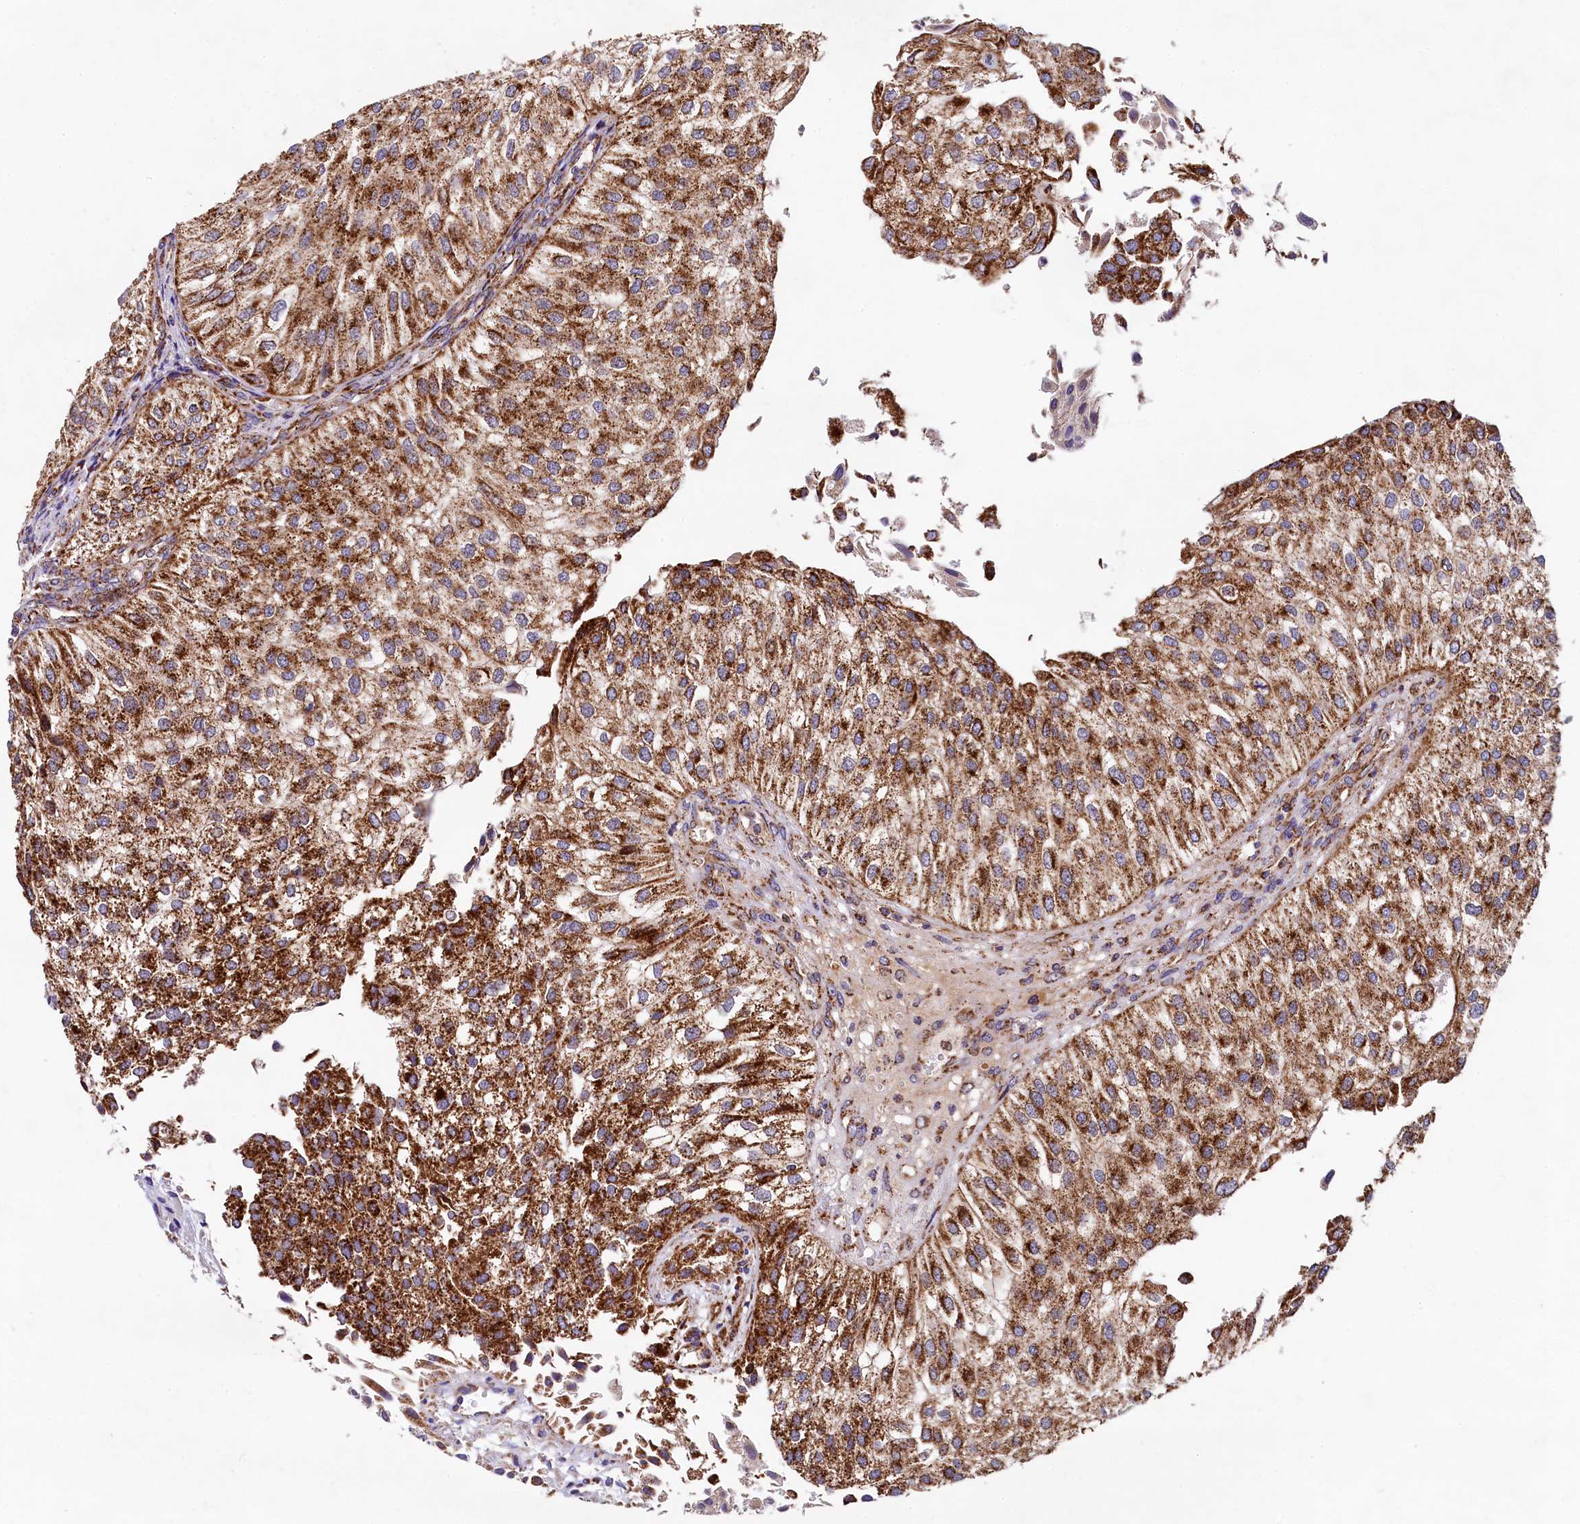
{"staining": {"intensity": "strong", "quantity": ">75%", "location": "cytoplasmic/membranous"}, "tissue": "urothelial cancer", "cell_type": "Tumor cells", "image_type": "cancer", "snomed": [{"axis": "morphology", "description": "Urothelial carcinoma, Low grade"}, {"axis": "topography", "description": "Urinary bladder"}], "caption": "IHC (DAB (3,3'-diaminobenzidine)) staining of human urothelial cancer reveals strong cytoplasmic/membranous protein expression in approximately >75% of tumor cells.", "gene": "CLYBL", "patient": {"sex": "female", "age": 89}}